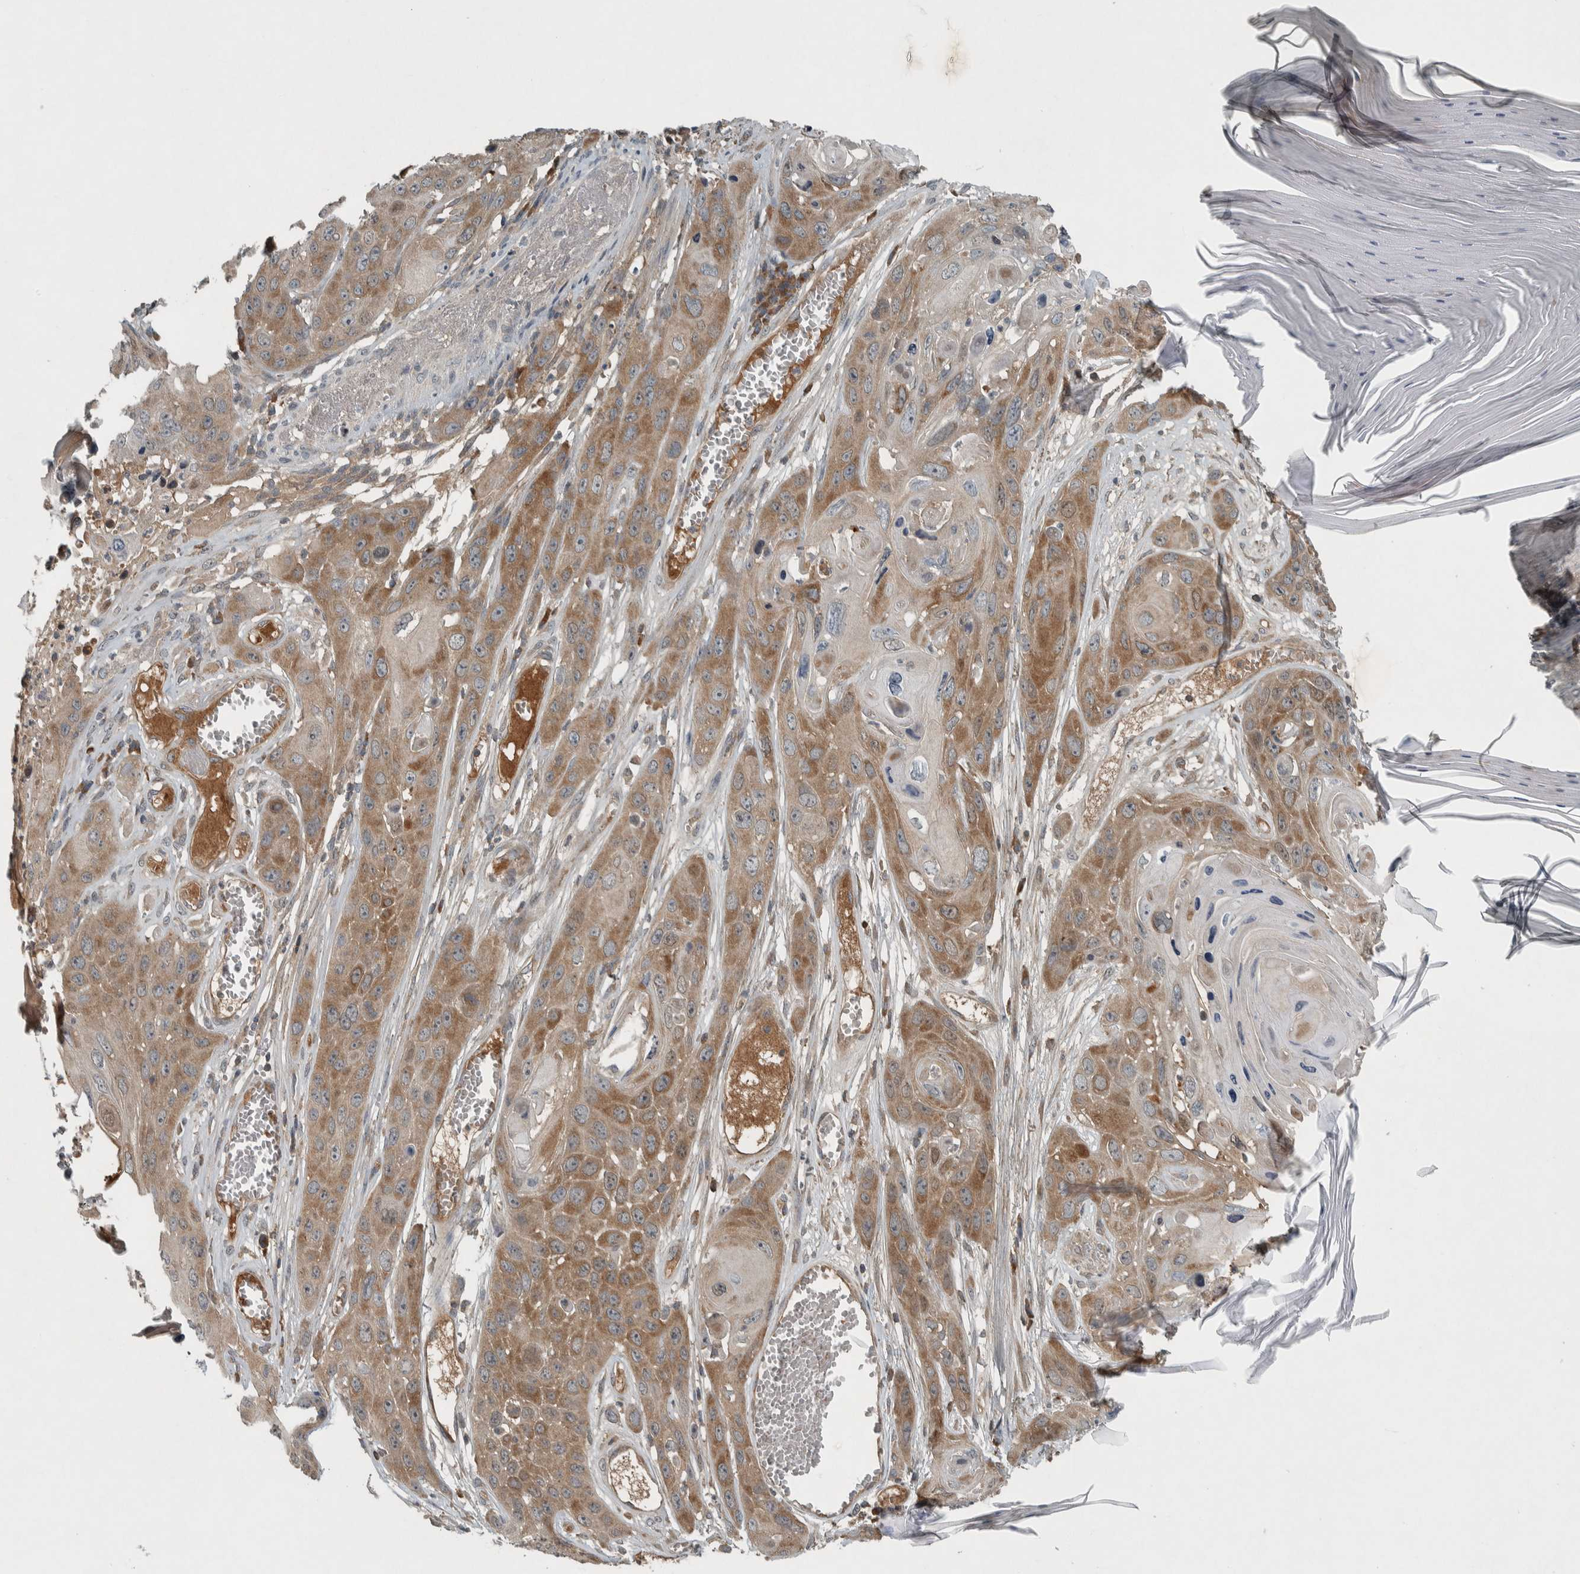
{"staining": {"intensity": "moderate", "quantity": ">75%", "location": "cytoplasmic/membranous"}, "tissue": "skin cancer", "cell_type": "Tumor cells", "image_type": "cancer", "snomed": [{"axis": "morphology", "description": "Squamous cell carcinoma, NOS"}, {"axis": "topography", "description": "Skin"}], "caption": "The micrograph displays staining of skin cancer, revealing moderate cytoplasmic/membranous protein positivity (brown color) within tumor cells.", "gene": "CLCN2", "patient": {"sex": "male", "age": 55}}